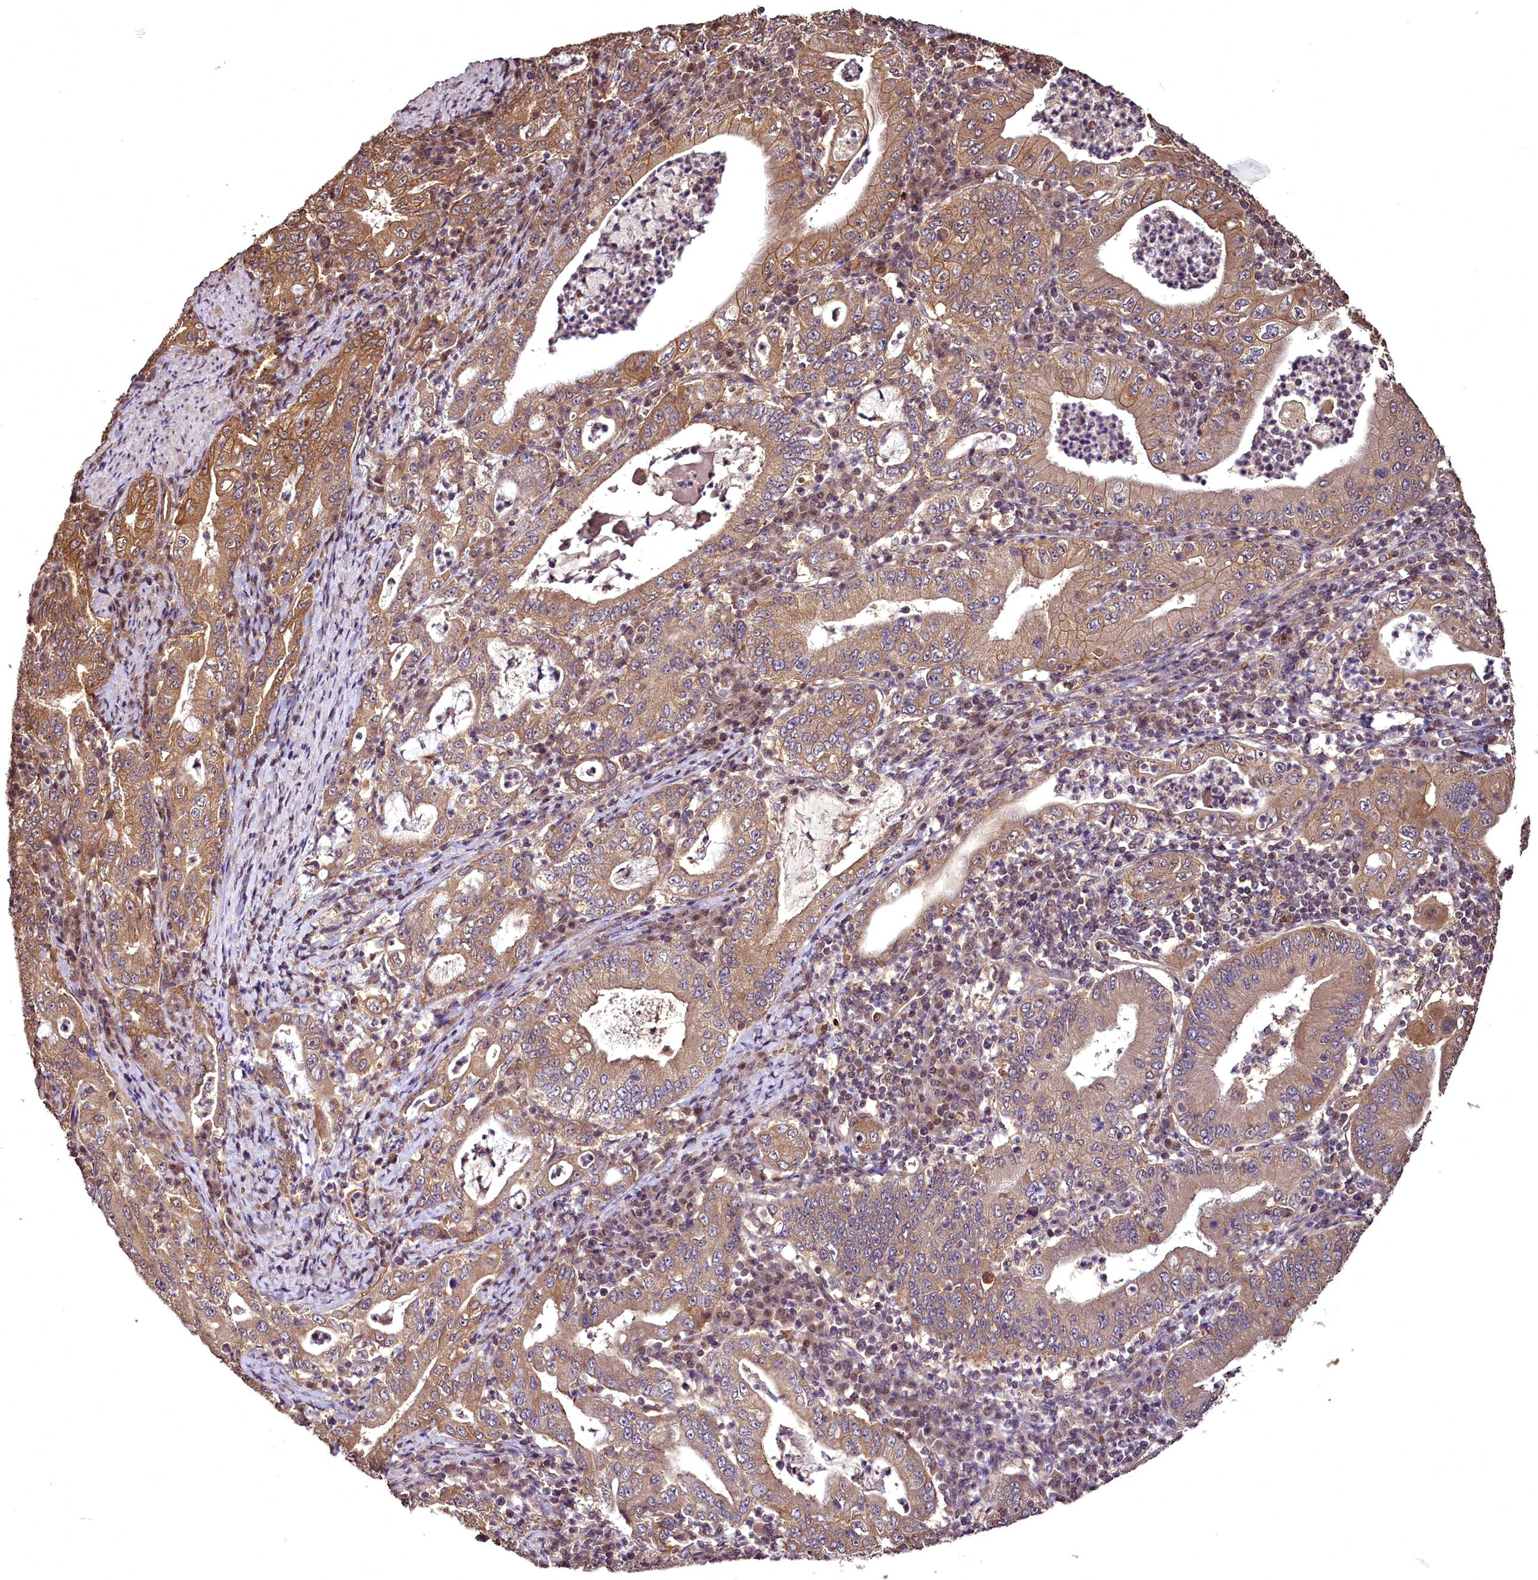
{"staining": {"intensity": "moderate", "quantity": ">75%", "location": "cytoplasmic/membranous"}, "tissue": "stomach cancer", "cell_type": "Tumor cells", "image_type": "cancer", "snomed": [{"axis": "morphology", "description": "Normal tissue, NOS"}, {"axis": "morphology", "description": "Adenocarcinoma, NOS"}, {"axis": "topography", "description": "Esophagus"}, {"axis": "topography", "description": "Stomach, upper"}, {"axis": "topography", "description": "Peripheral nerve tissue"}], "caption": "This image demonstrates IHC staining of human stomach adenocarcinoma, with medium moderate cytoplasmic/membranous positivity in approximately >75% of tumor cells.", "gene": "VPS51", "patient": {"sex": "male", "age": 62}}